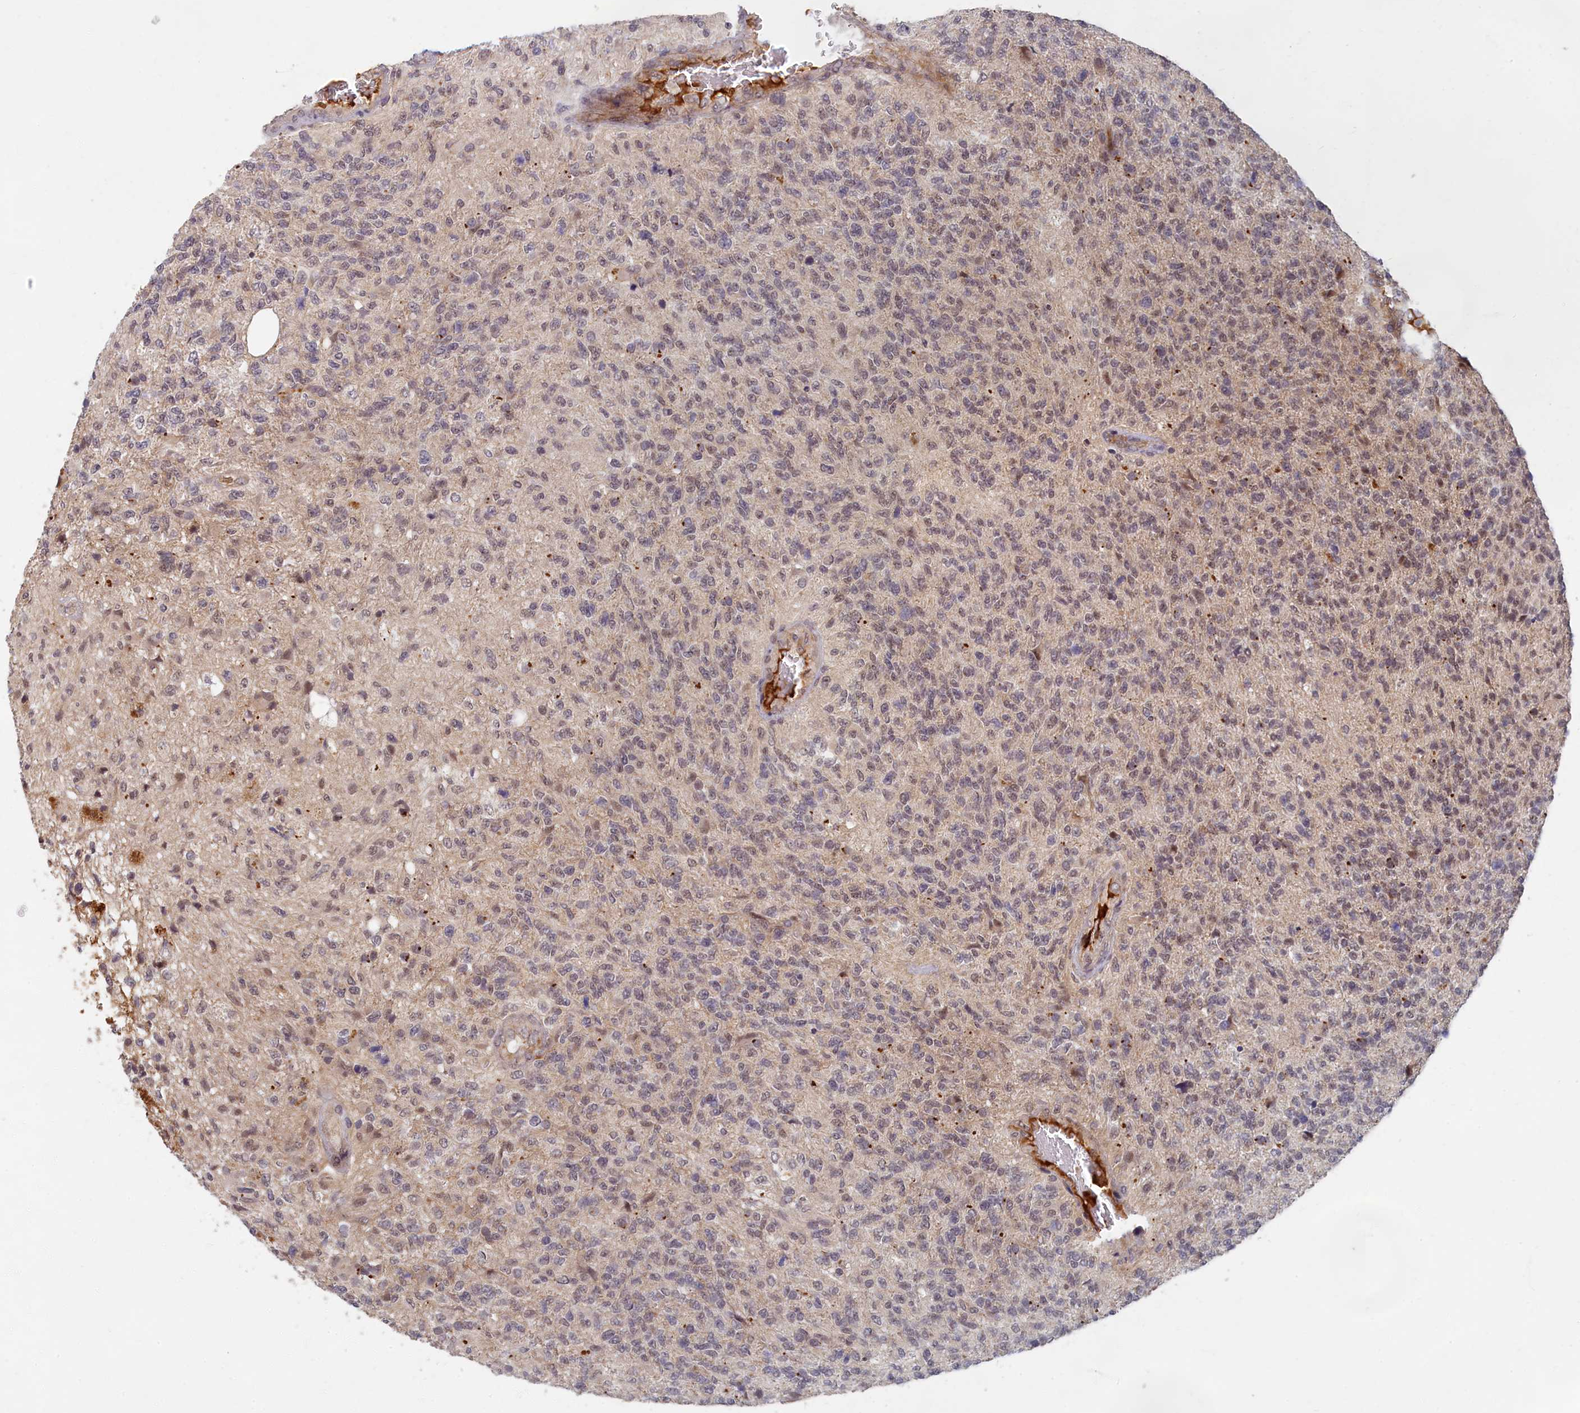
{"staining": {"intensity": "negative", "quantity": "none", "location": "none"}, "tissue": "glioma", "cell_type": "Tumor cells", "image_type": "cancer", "snomed": [{"axis": "morphology", "description": "Glioma, malignant, High grade"}, {"axis": "topography", "description": "Brain"}], "caption": "Malignant glioma (high-grade) was stained to show a protein in brown. There is no significant positivity in tumor cells.", "gene": "EARS2", "patient": {"sex": "male", "age": 56}}